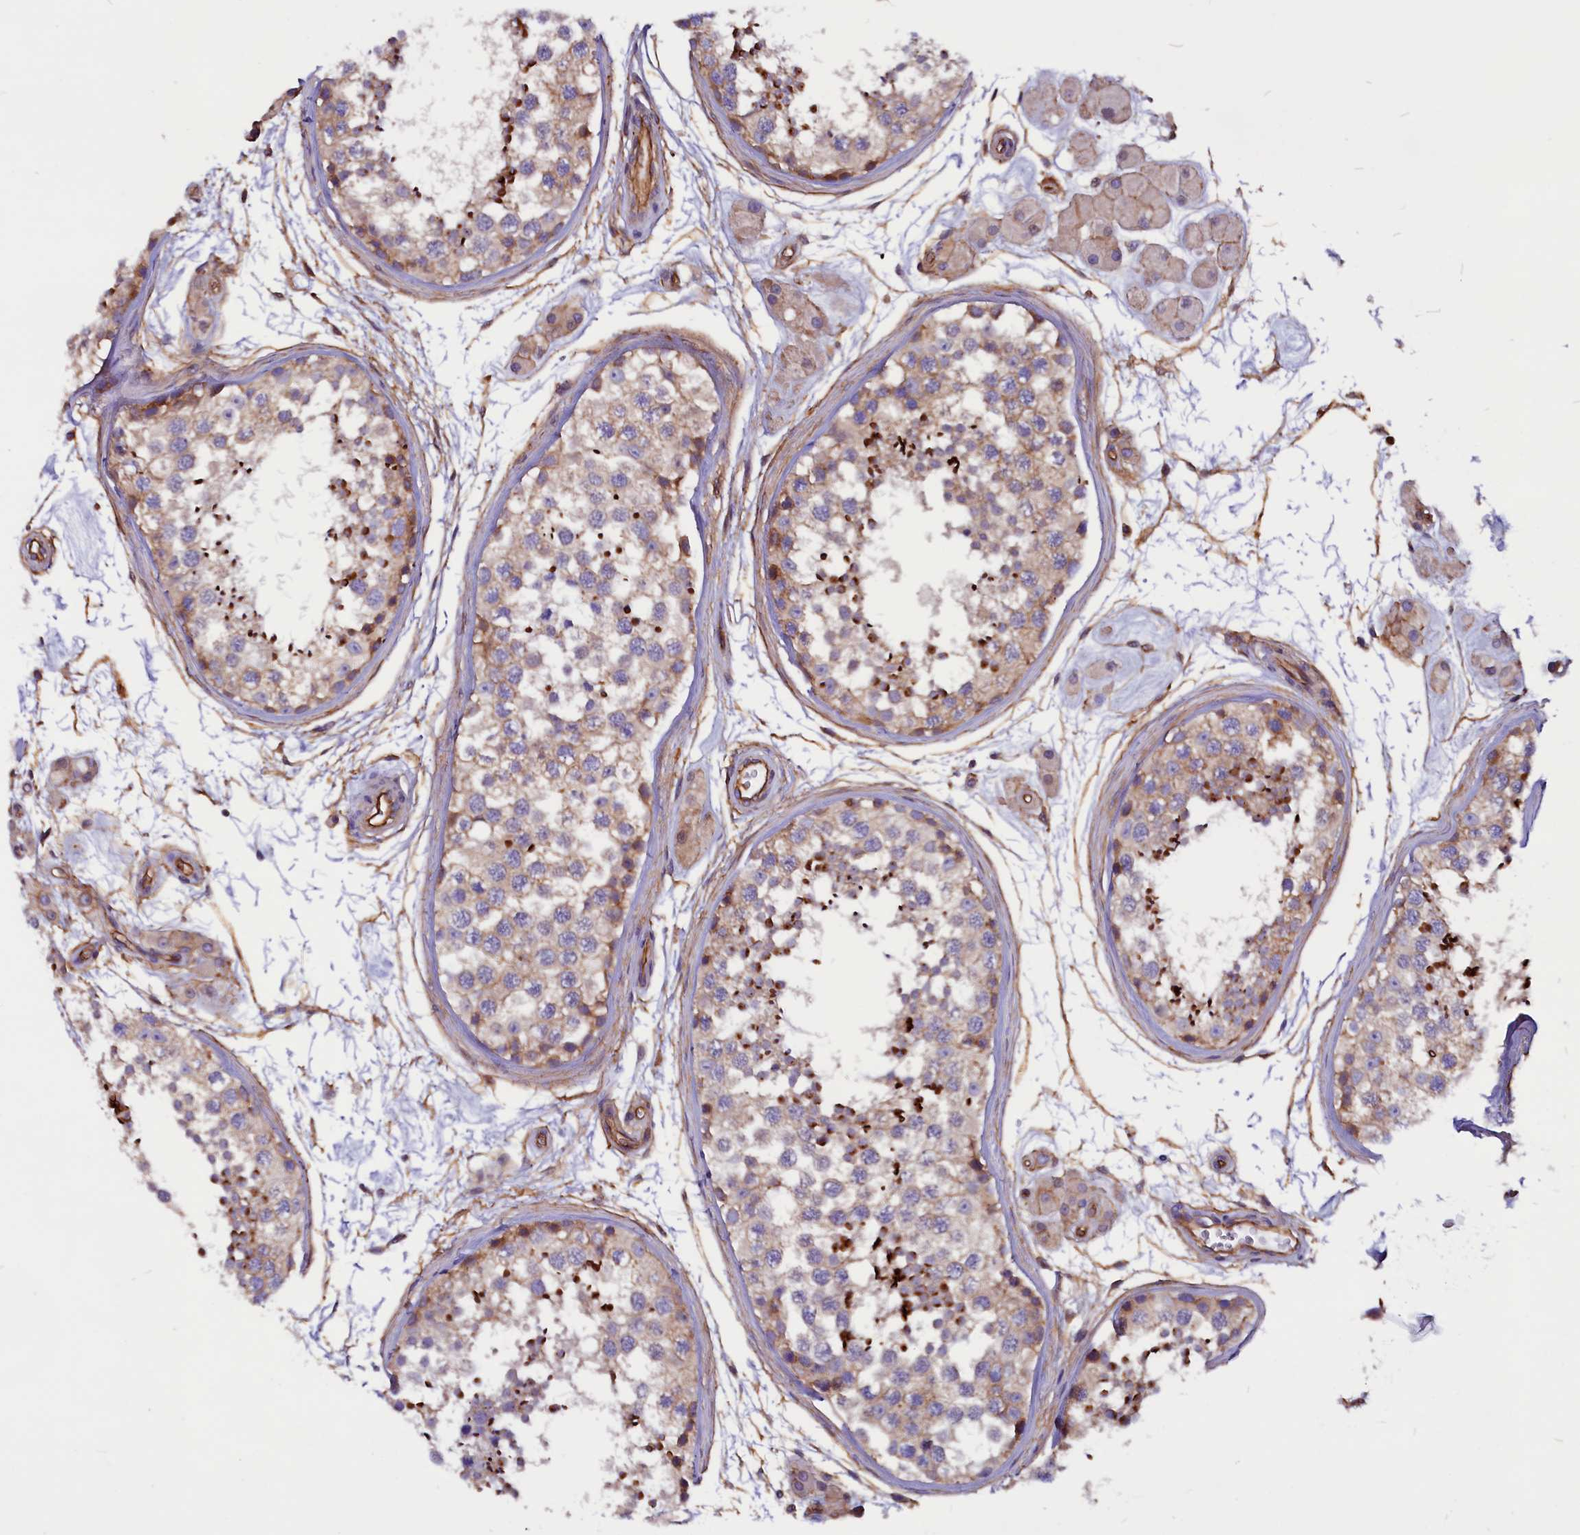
{"staining": {"intensity": "moderate", "quantity": "25%-75%", "location": "cytoplasmic/membranous"}, "tissue": "testis", "cell_type": "Cells in seminiferous ducts", "image_type": "normal", "snomed": [{"axis": "morphology", "description": "Normal tissue, NOS"}, {"axis": "topography", "description": "Testis"}], "caption": "Protein staining of normal testis reveals moderate cytoplasmic/membranous expression in about 25%-75% of cells in seminiferous ducts.", "gene": "ZNF749", "patient": {"sex": "male", "age": 56}}